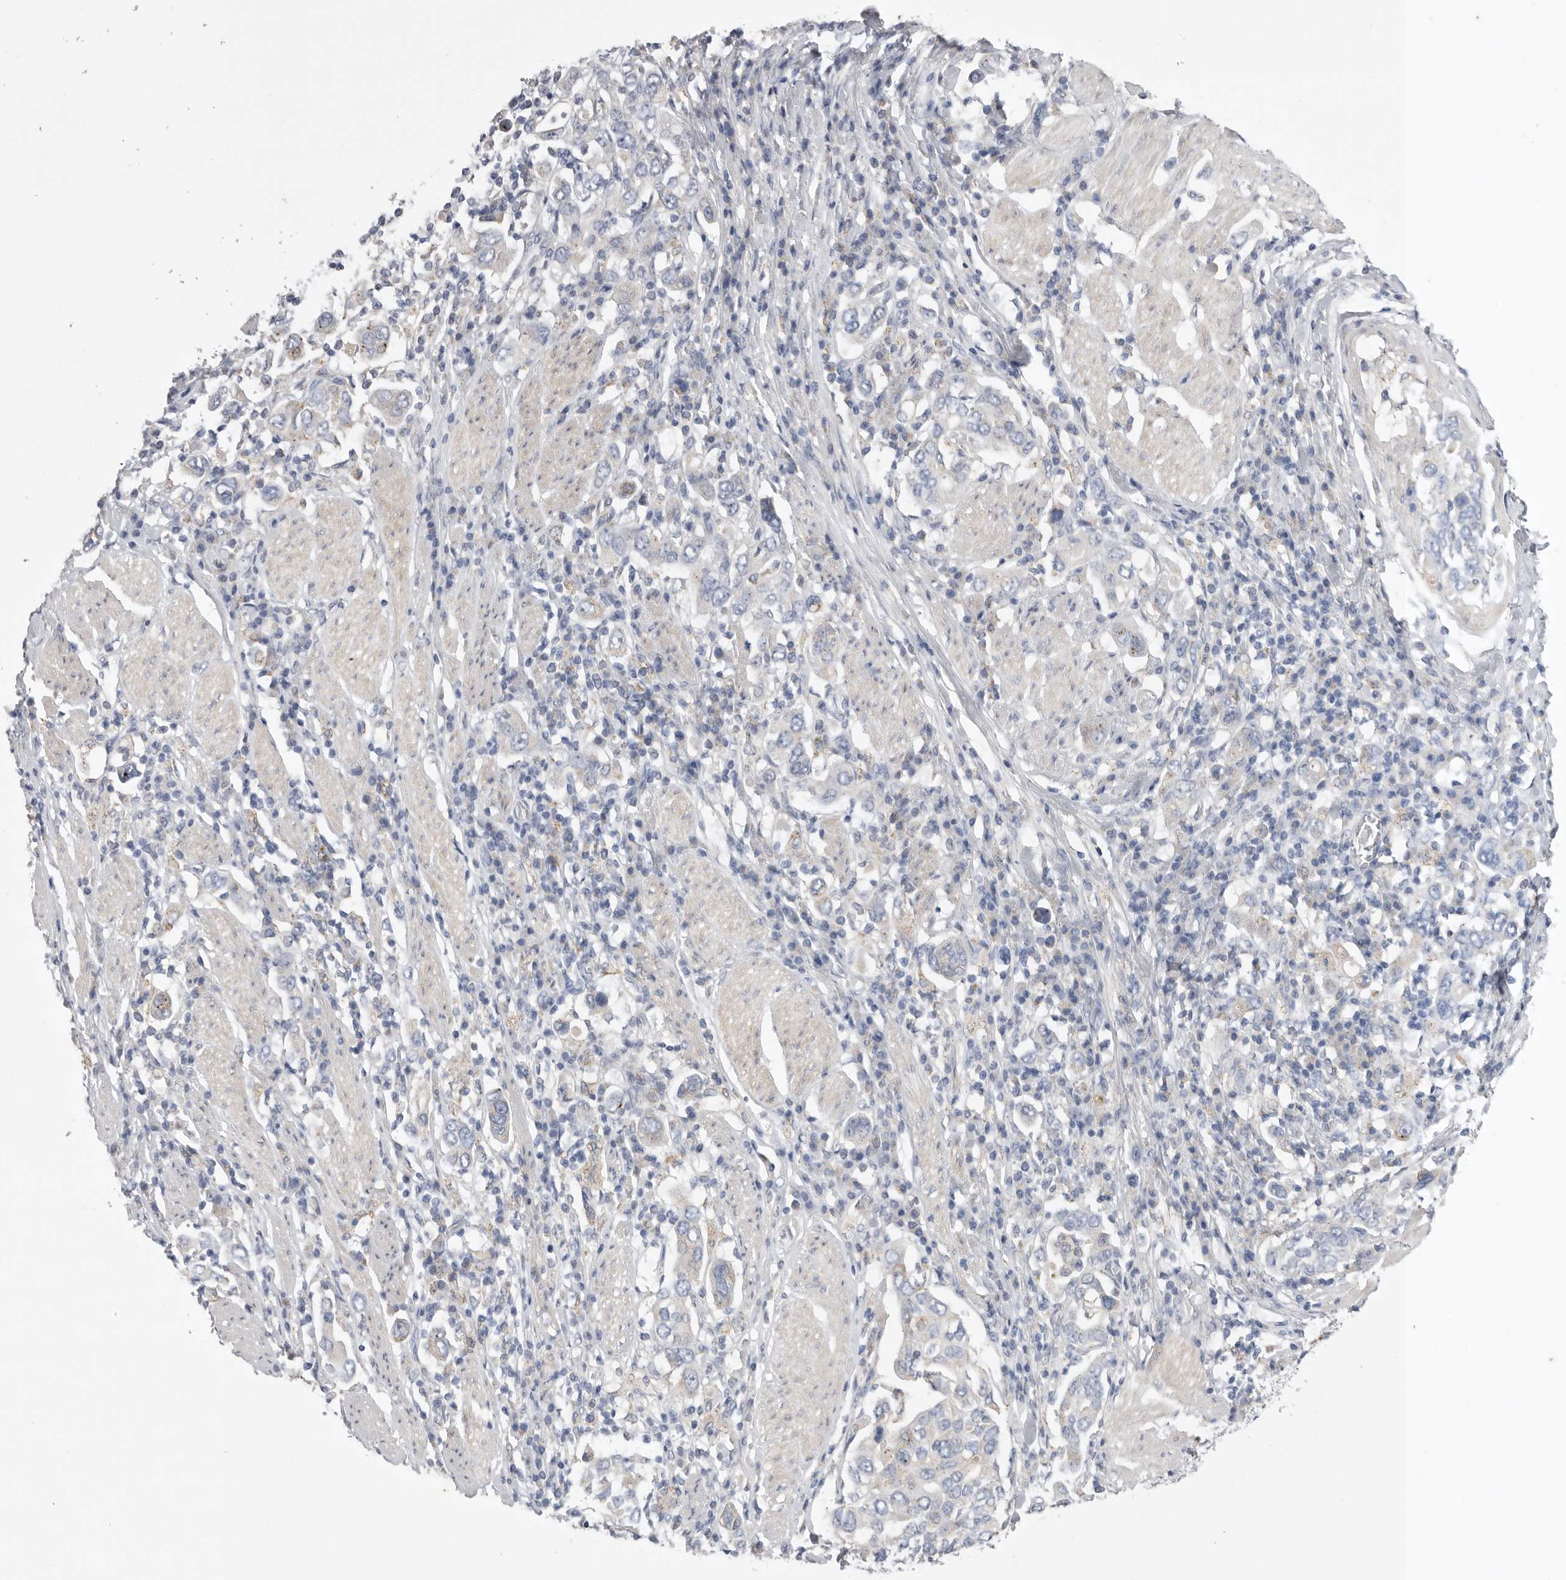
{"staining": {"intensity": "negative", "quantity": "none", "location": "none"}, "tissue": "stomach cancer", "cell_type": "Tumor cells", "image_type": "cancer", "snomed": [{"axis": "morphology", "description": "Adenocarcinoma, NOS"}, {"axis": "topography", "description": "Stomach, upper"}], "caption": "High magnification brightfield microscopy of stomach adenocarcinoma stained with DAB (3,3'-diaminobenzidine) (brown) and counterstained with hematoxylin (blue): tumor cells show no significant staining.", "gene": "CCDC126", "patient": {"sex": "male", "age": 62}}